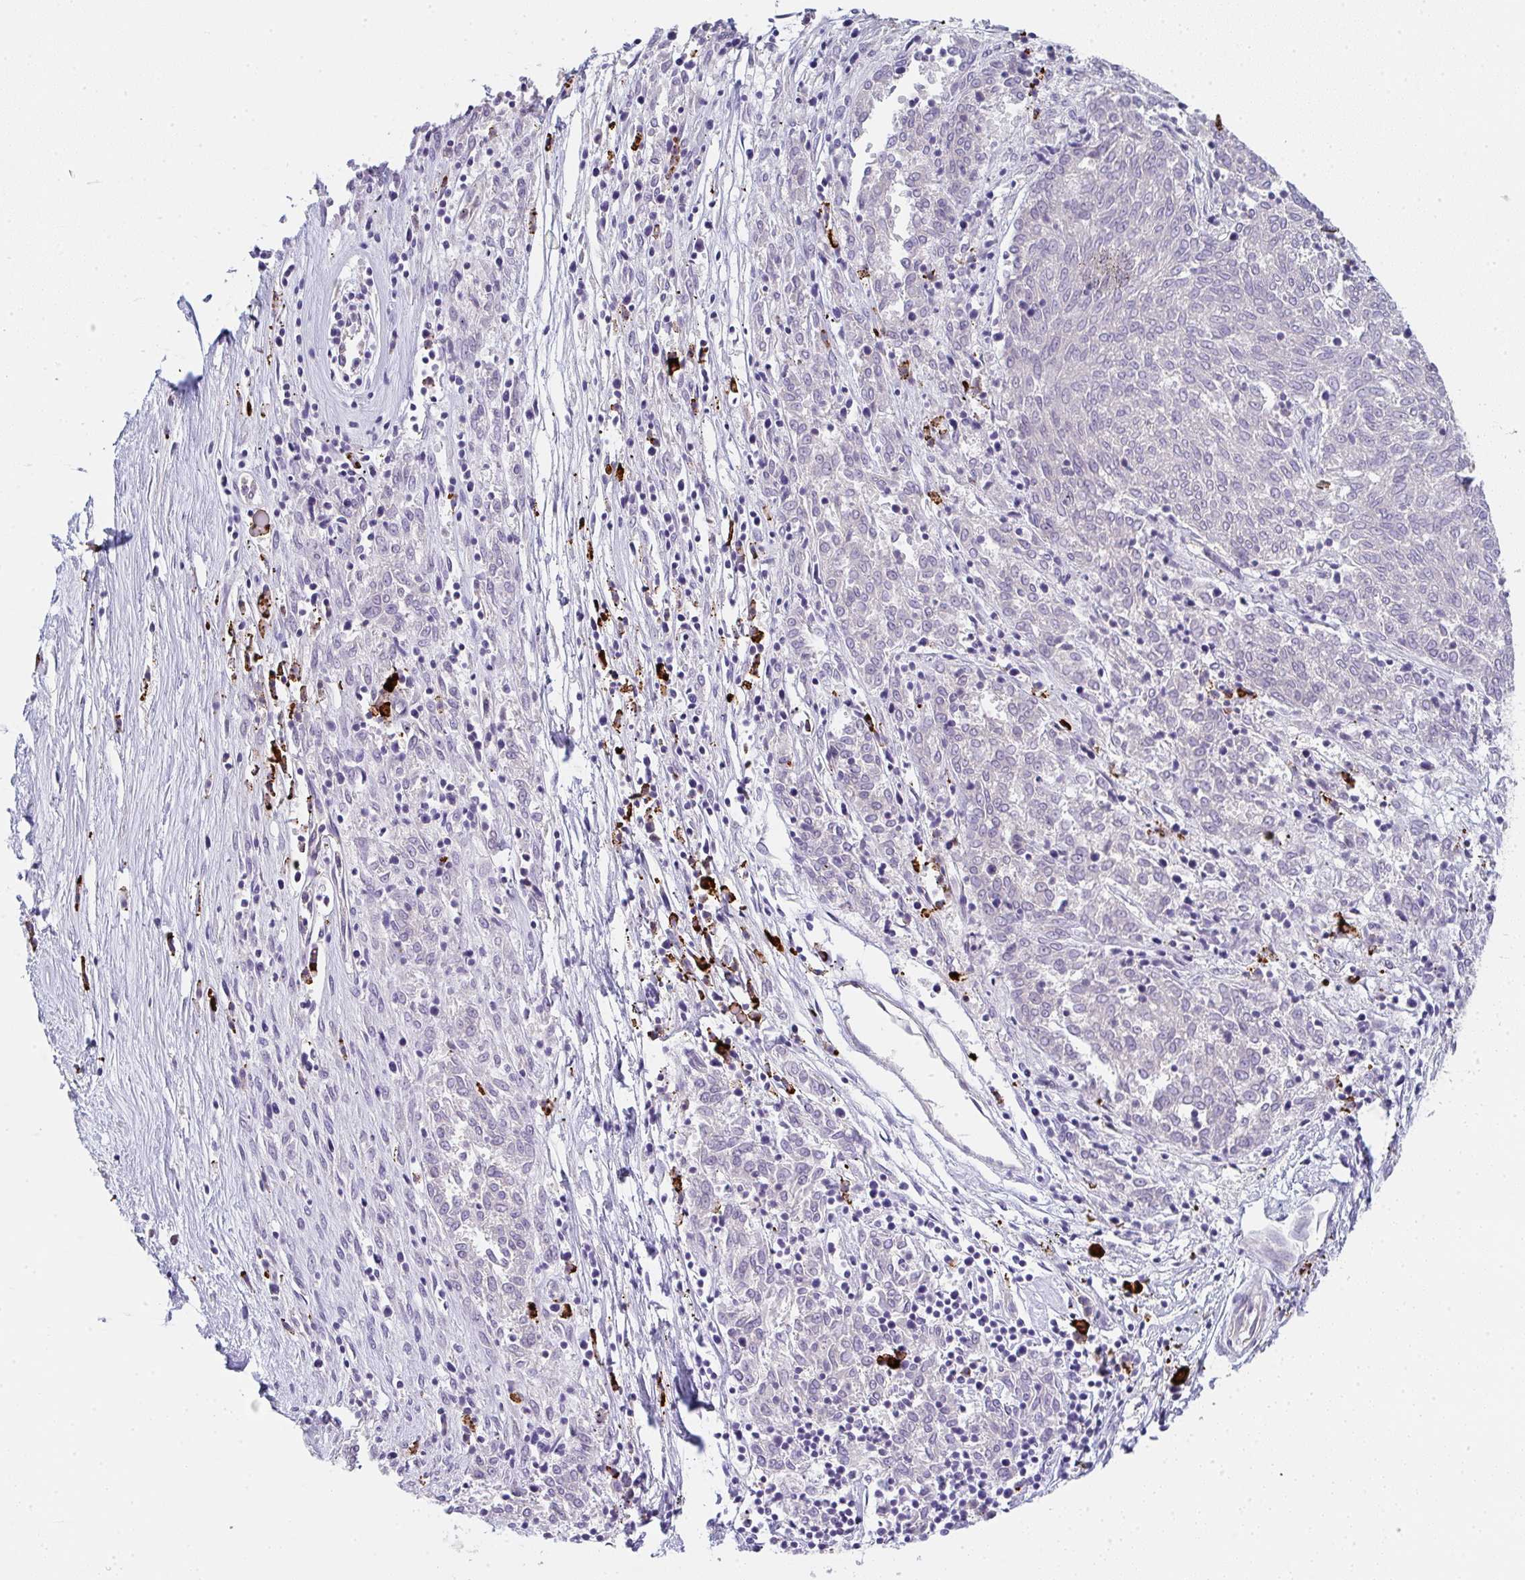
{"staining": {"intensity": "negative", "quantity": "none", "location": "none"}, "tissue": "melanoma", "cell_type": "Tumor cells", "image_type": "cancer", "snomed": [{"axis": "morphology", "description": "Malignant melanoma, NOS"}, {"axis": "topography", "description": "Skin"}], "caption": "A micrograph of human malignant melanoma is negative for staining in tumor cells. The staining was performed using DAB to visualize the protein expression in brown, while the nuclei were stained in blue with hematoxylin (Magnification: 20x).", "gene": "CACNA1S", "patient": {"sex": "female", "age": 72}}